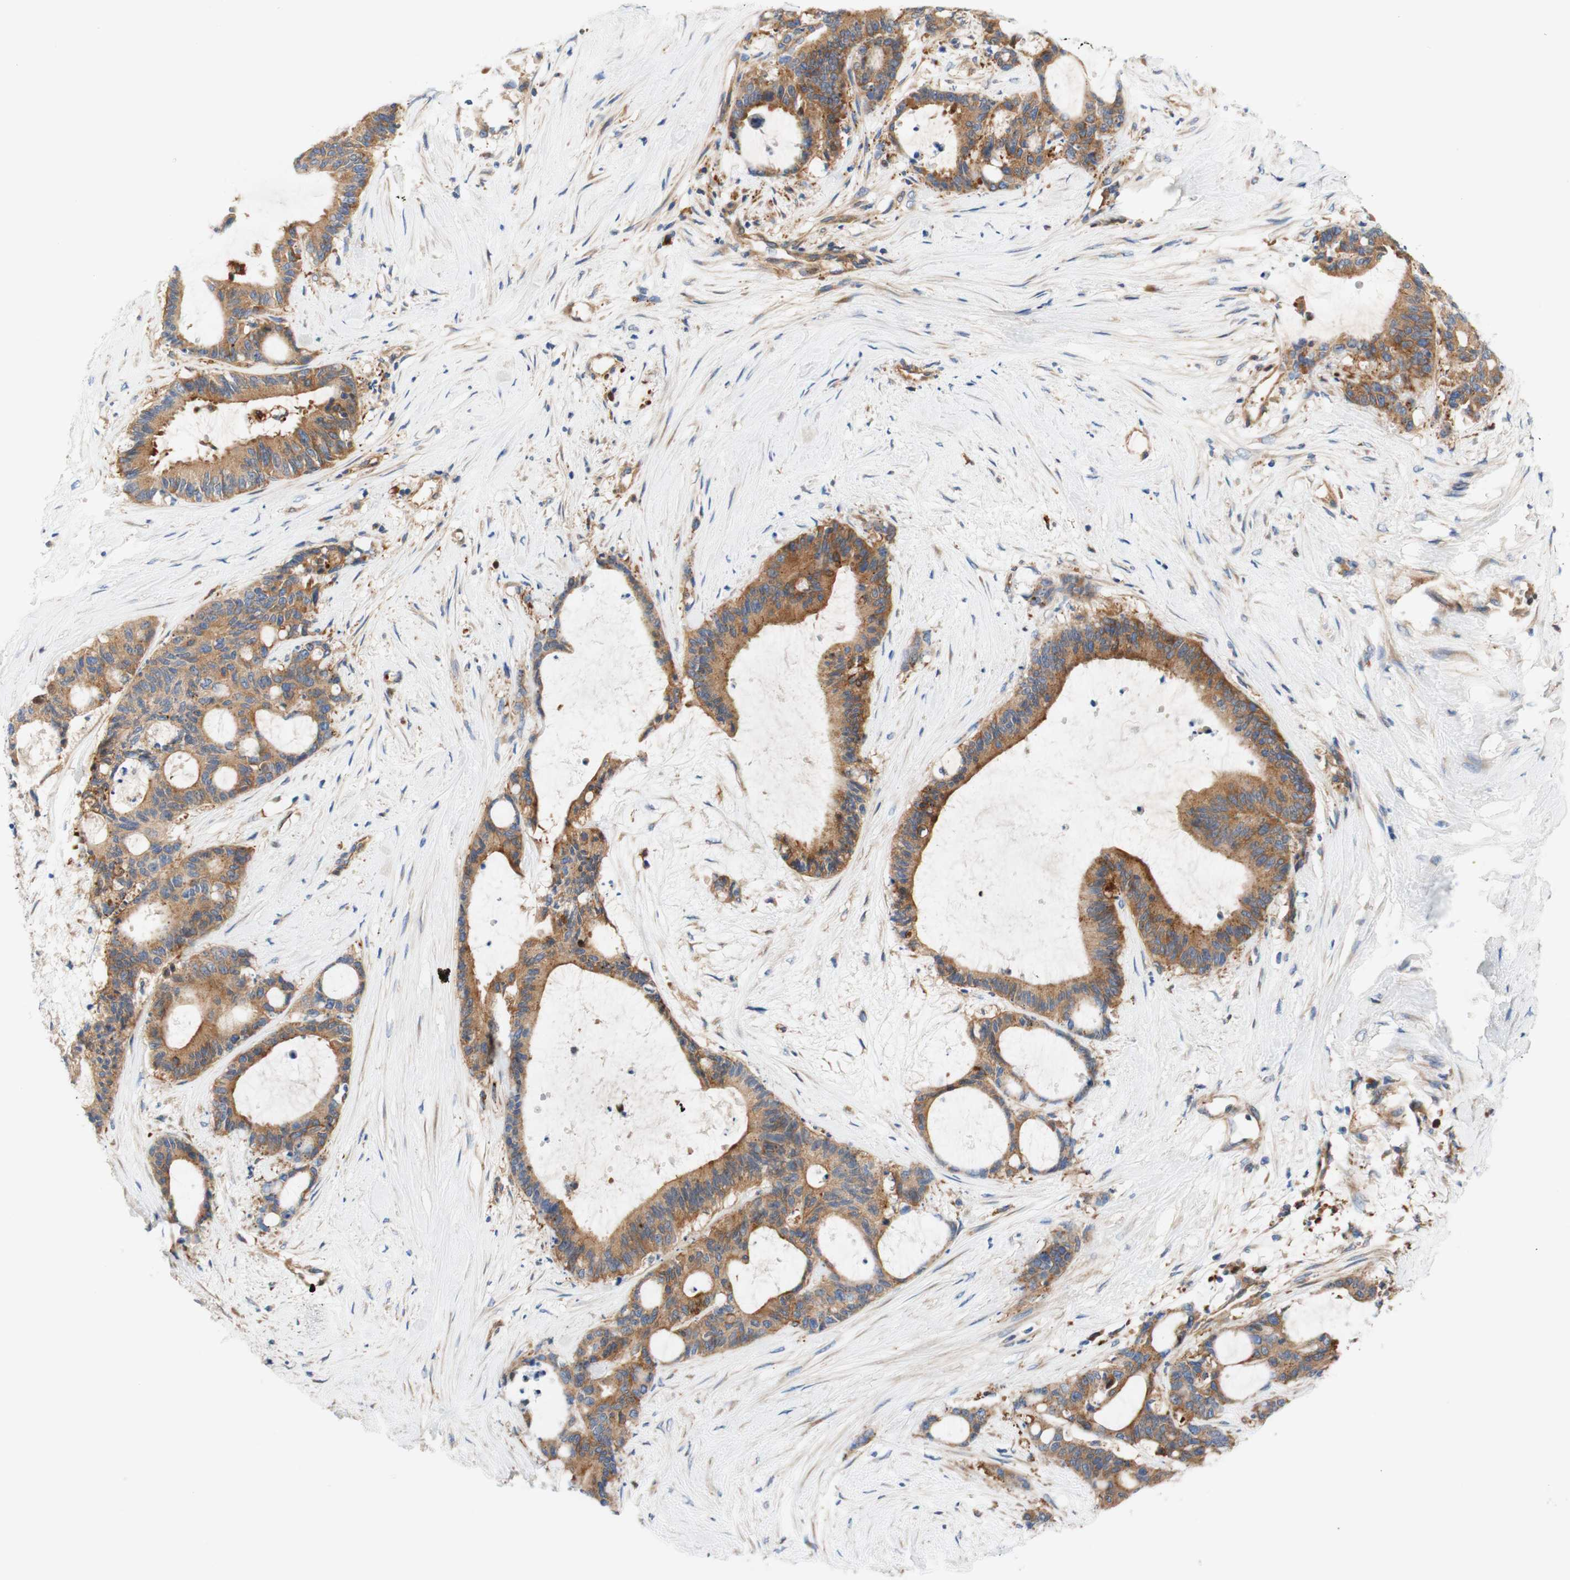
{"staining": {"intensity": "moderate", "quantity": ">75%", "location": "cytoplasmic/membranous"}, "tissue": "liver cancer", "cell_type": "Tumor cells", "image_type": "cancer", "snomed": [{"axis": "morphology", "description": "Cholangiocarcinoma"}, {"axis": "topography", "description": "Liver"}], "caption": "Liver cholangiocarcinoma stained for a protein (brown) shows moderate cytoplasmic/membranous positive staining in about >75% of tumor cells.", "gene": "STOM", "patient": {"sex": "female", "age": 73}}